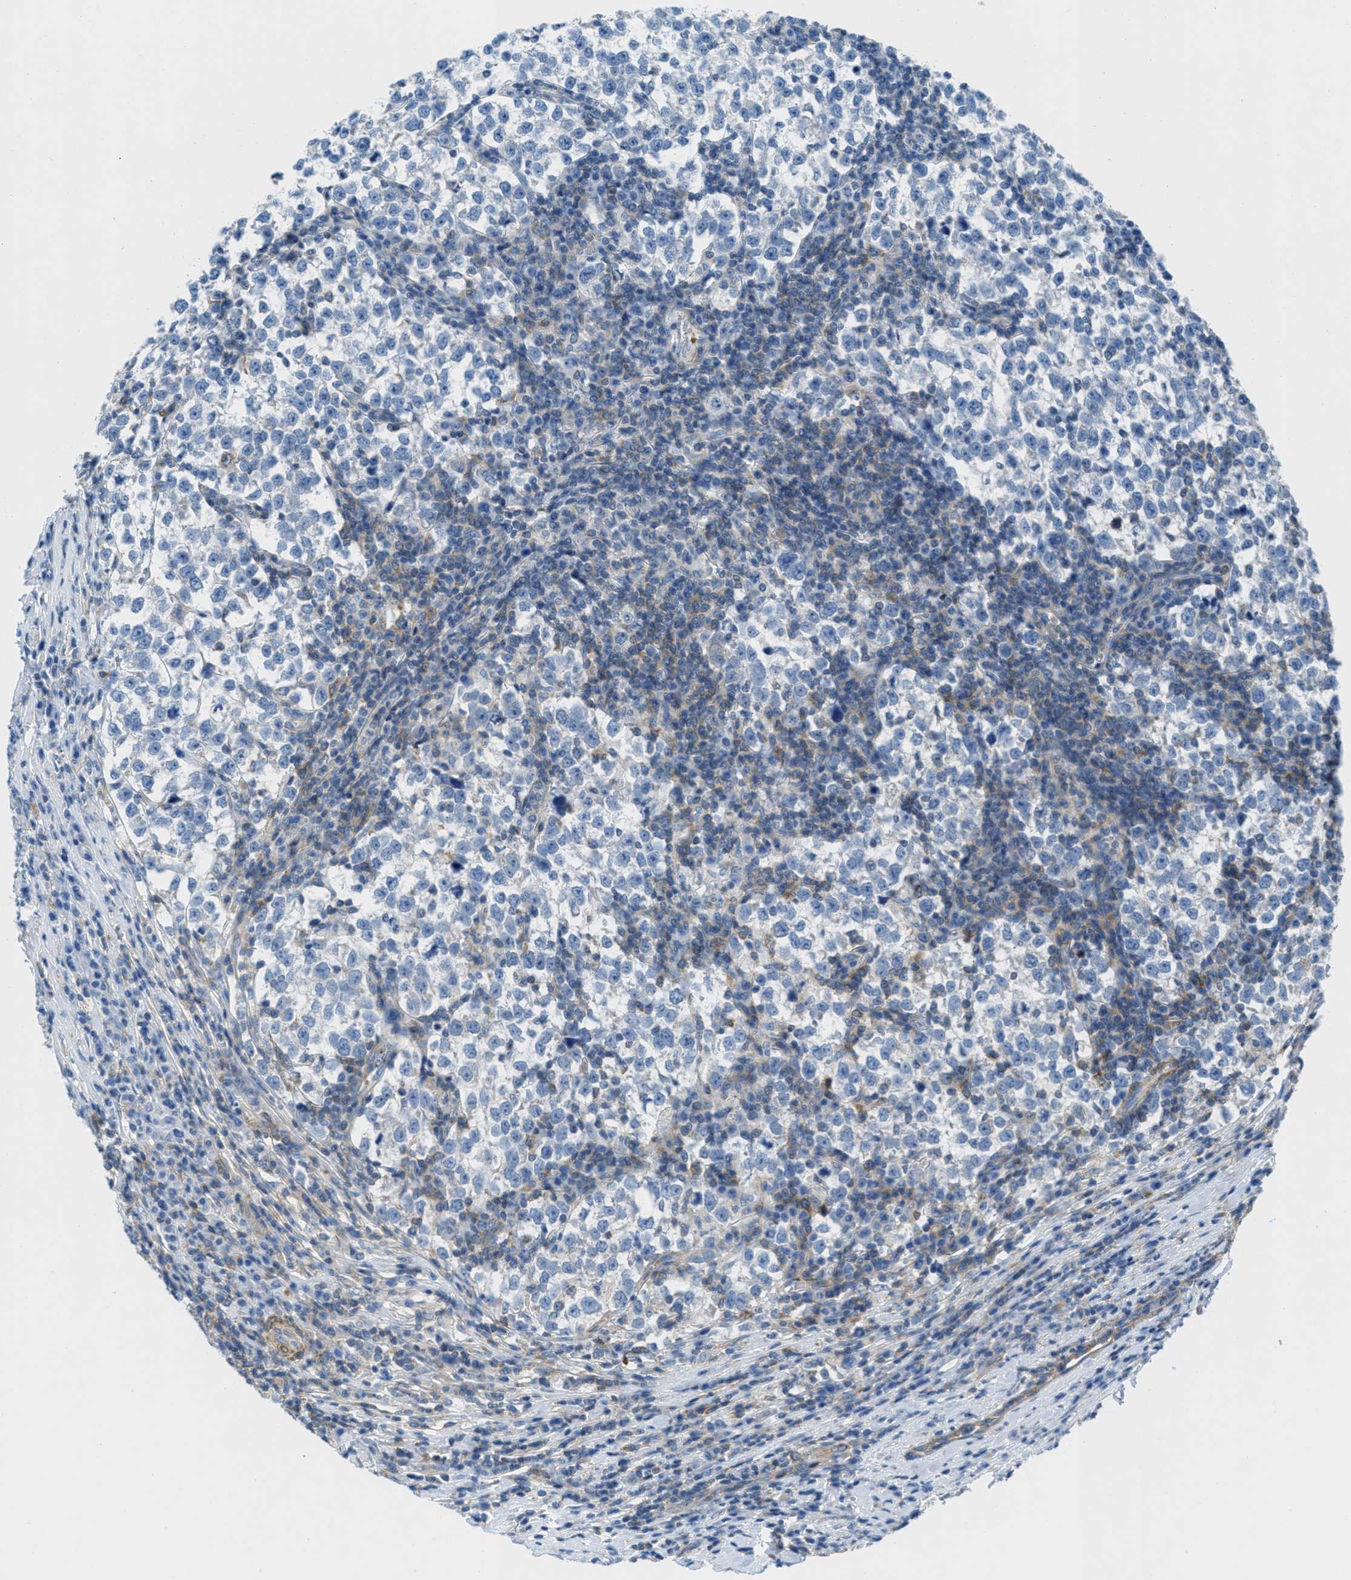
{"staining": {"intensity": "negative", "quantity": "none", "location": "none"}, "tissue": "testis cancer", "cell_type": "Tumor cells", "image_type": "cancer", "snomed": [{"axis": "morphology", "description": "Normal tissue, NOS"}, {"axis": "morphology", "description": "Seminoma, NOS"}, {"axis": "topography", "description": "Testis"}], "caption": "Tumor cells are negative for brown protein staining in testis cancer.", "gene": "MAPRE2", "patient": {"sex": "male", "age": 43}}